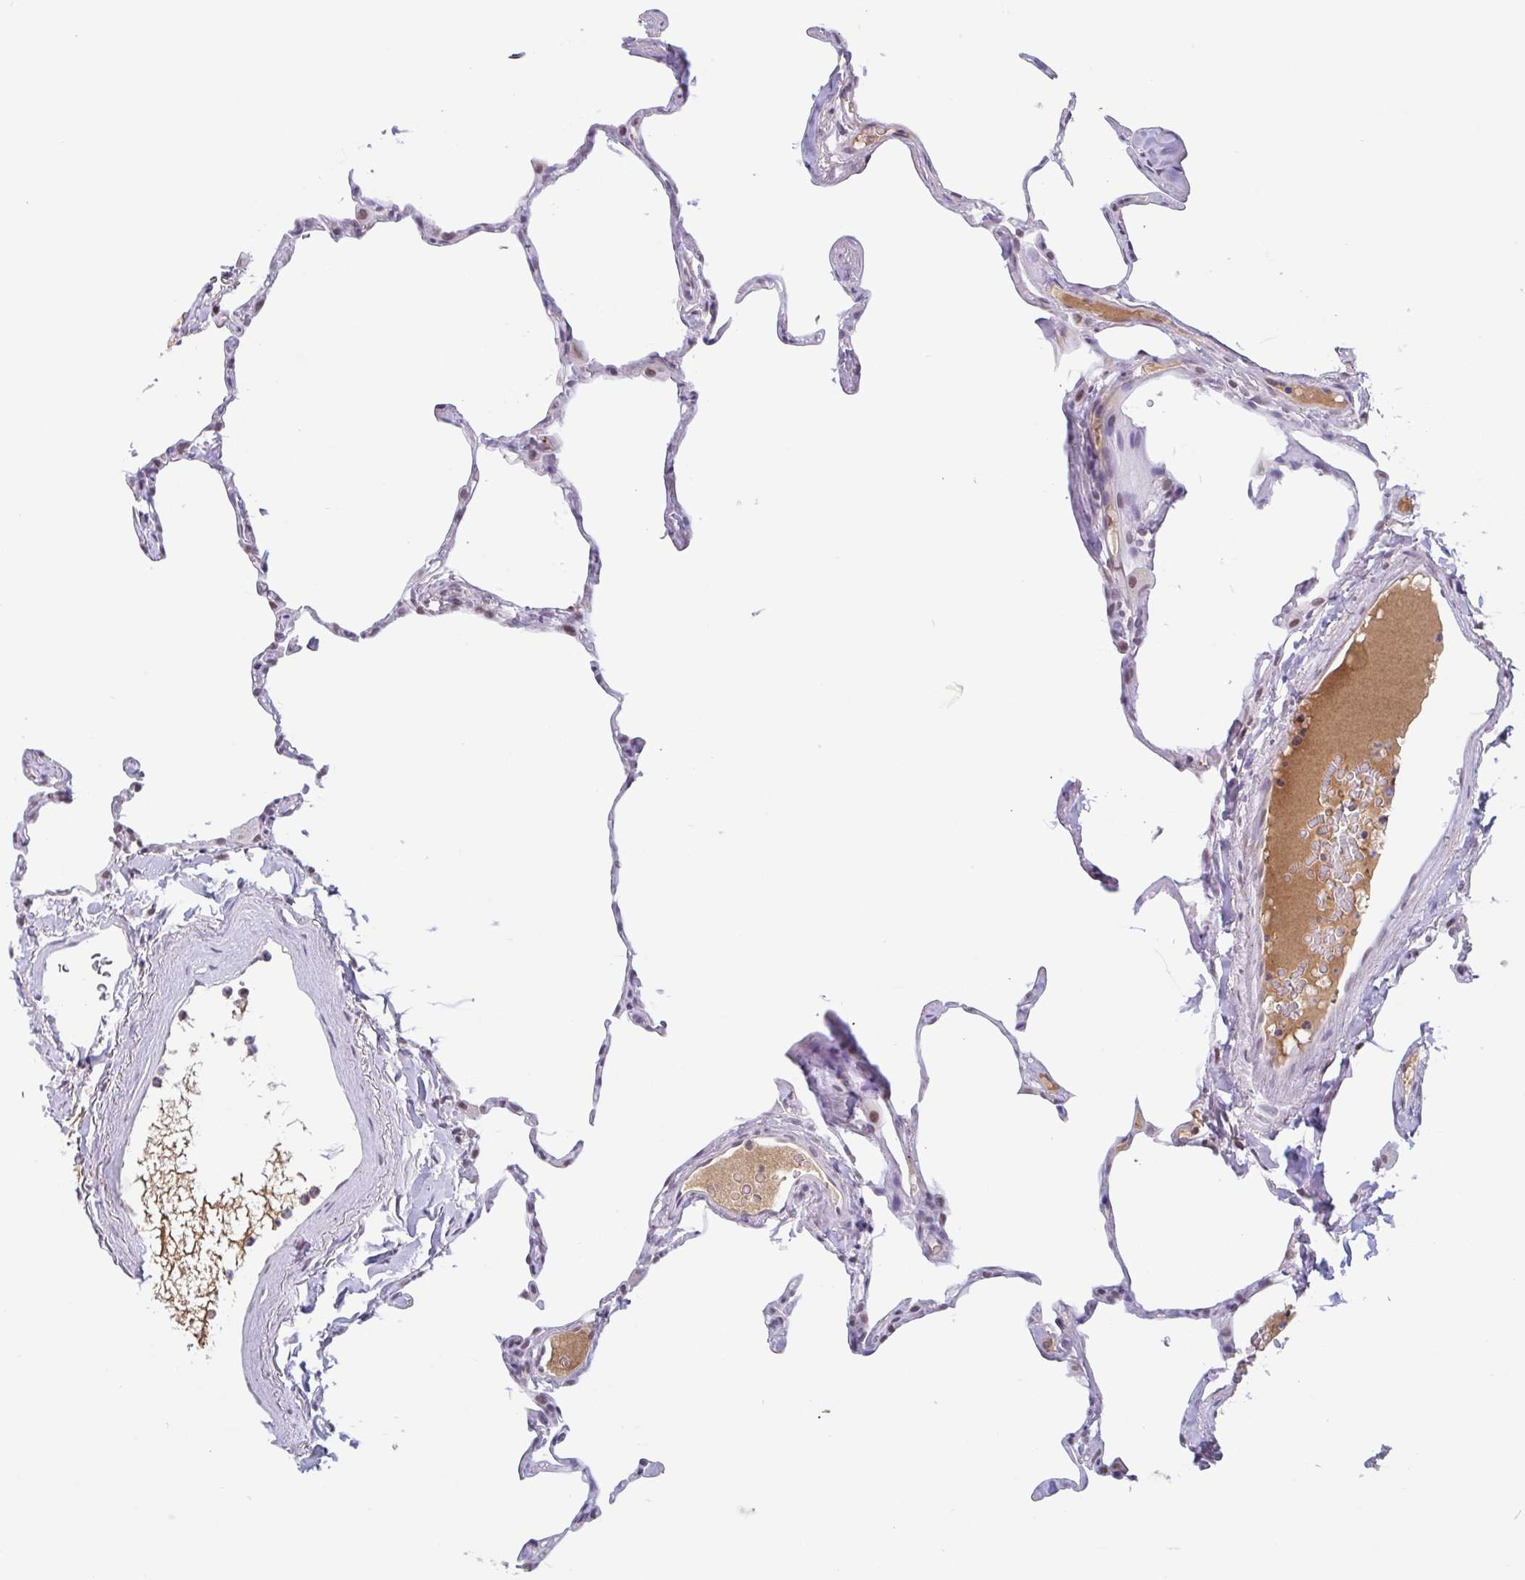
{"staining": {"intensity": "weak", "quantity": "25%-75%", "location": "nuclear"}, "tissue": "lung", "cell_type": "Alveolar cells", "image_type": "normal", "snomed": [{"axis": "morphology", "description": "Normal tissue, NOS"}, {"axis": "topography", "description": "Lung"}], "caption": "This is a micrograph of IHC staining of normal lung, which shows weak positivity in the nuclear of alveolar cells.", "gene": "PLG", "patient": {"sex": "male", "age": 65}}